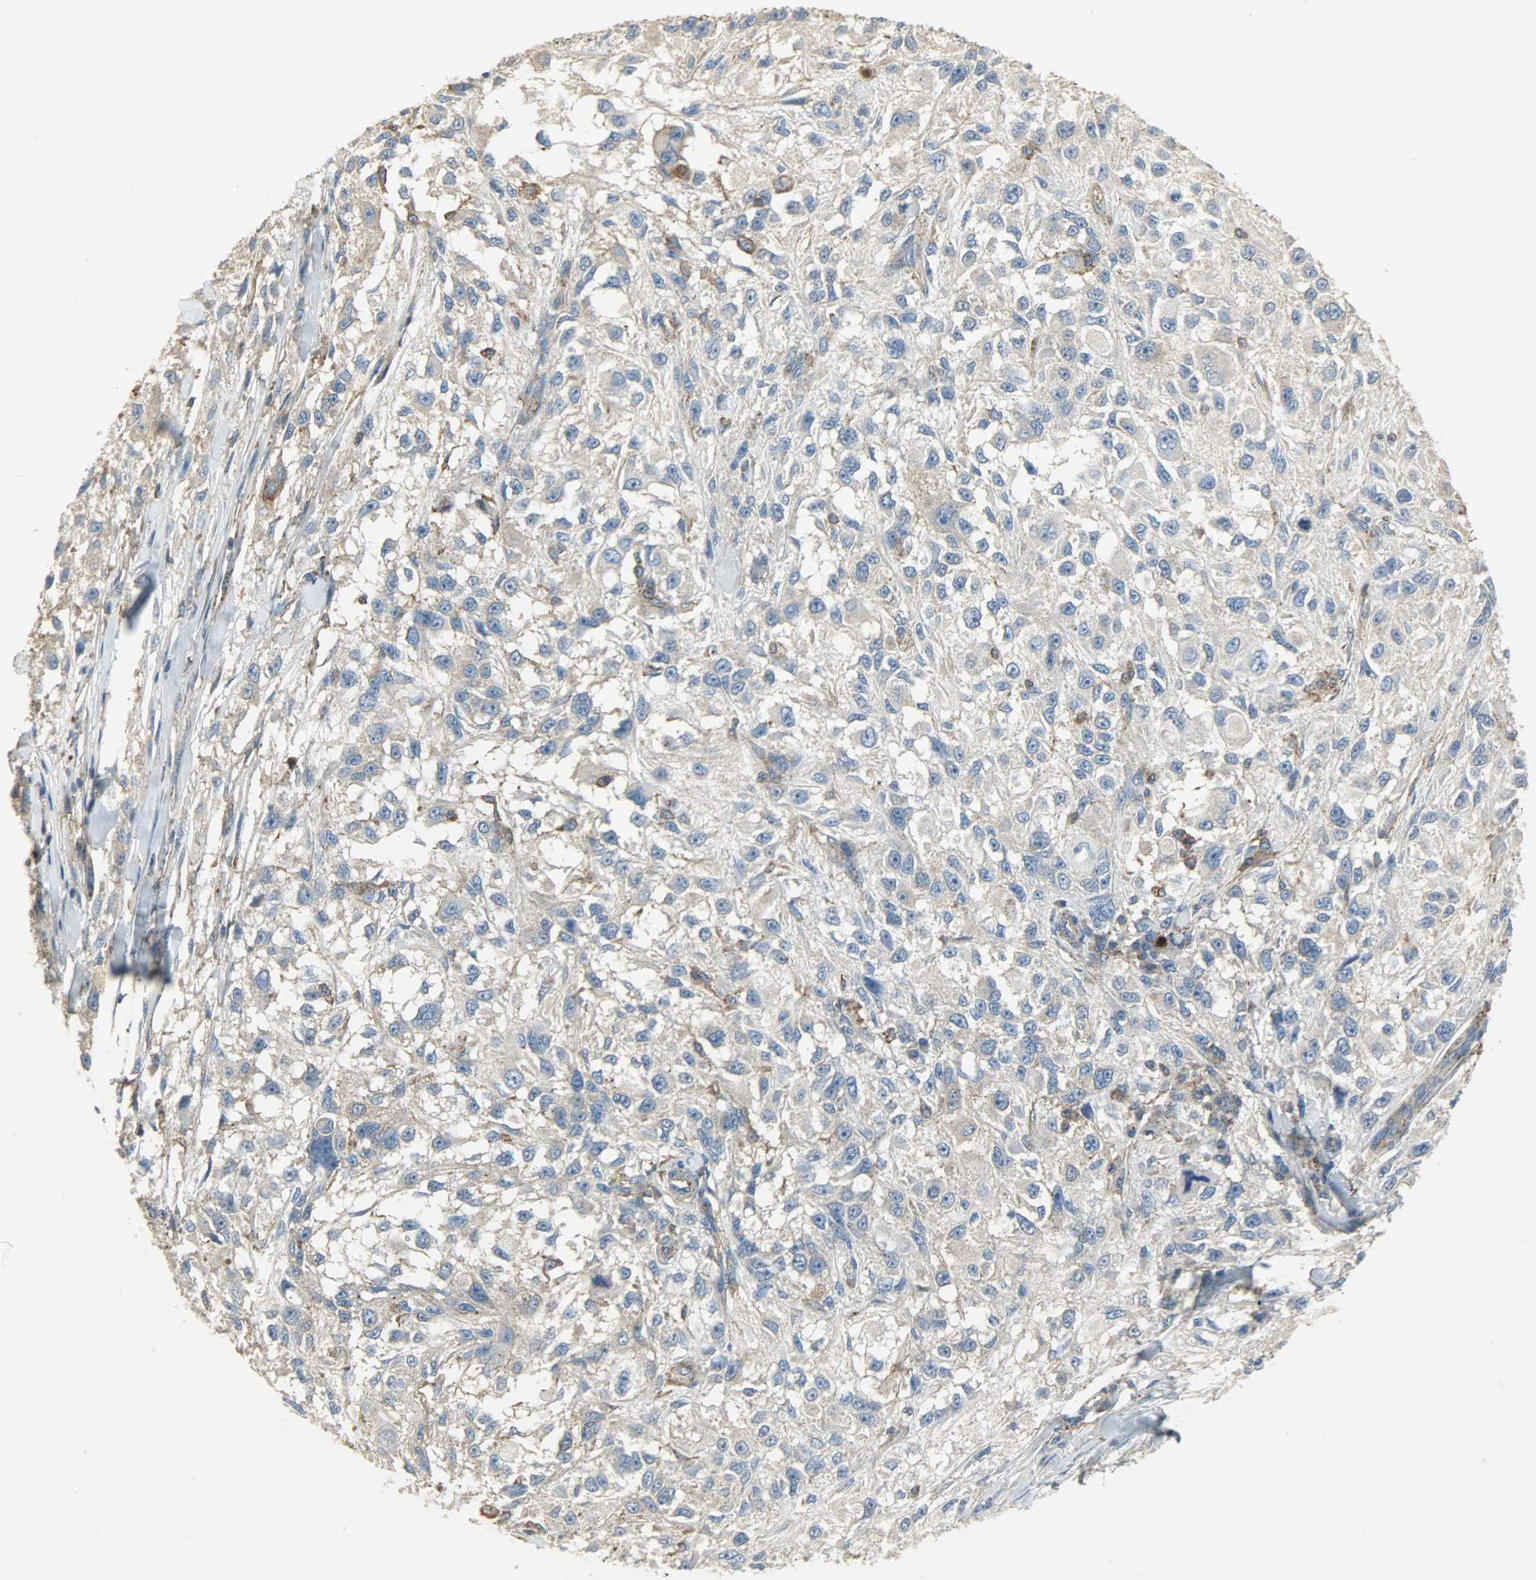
{"staining": {"intensity": "weak", "quantity": ">75%", "location": "cytoplasmic/membranous"}, "tissue": "melanoma", "cell_type": "Tumor cells", "image_type": "cancer", "snomed": [{"axis": "morphology", "description": "Necrosis, NOS"}, {"axis": "morphology", "description": "Malignant melanoma, NOS"}, {"axis": "topography", "description": "Skin"}], "caption": "An immunohistochemistry (IHC) image of neoplastic tissue is shown. Protein staining in brown labels weak cytoplasmic/membranous positivity in malignant melanoma within tumor cells.", "gene": "DNAJA4", "patient": {"sex": "female", "age": 87}}